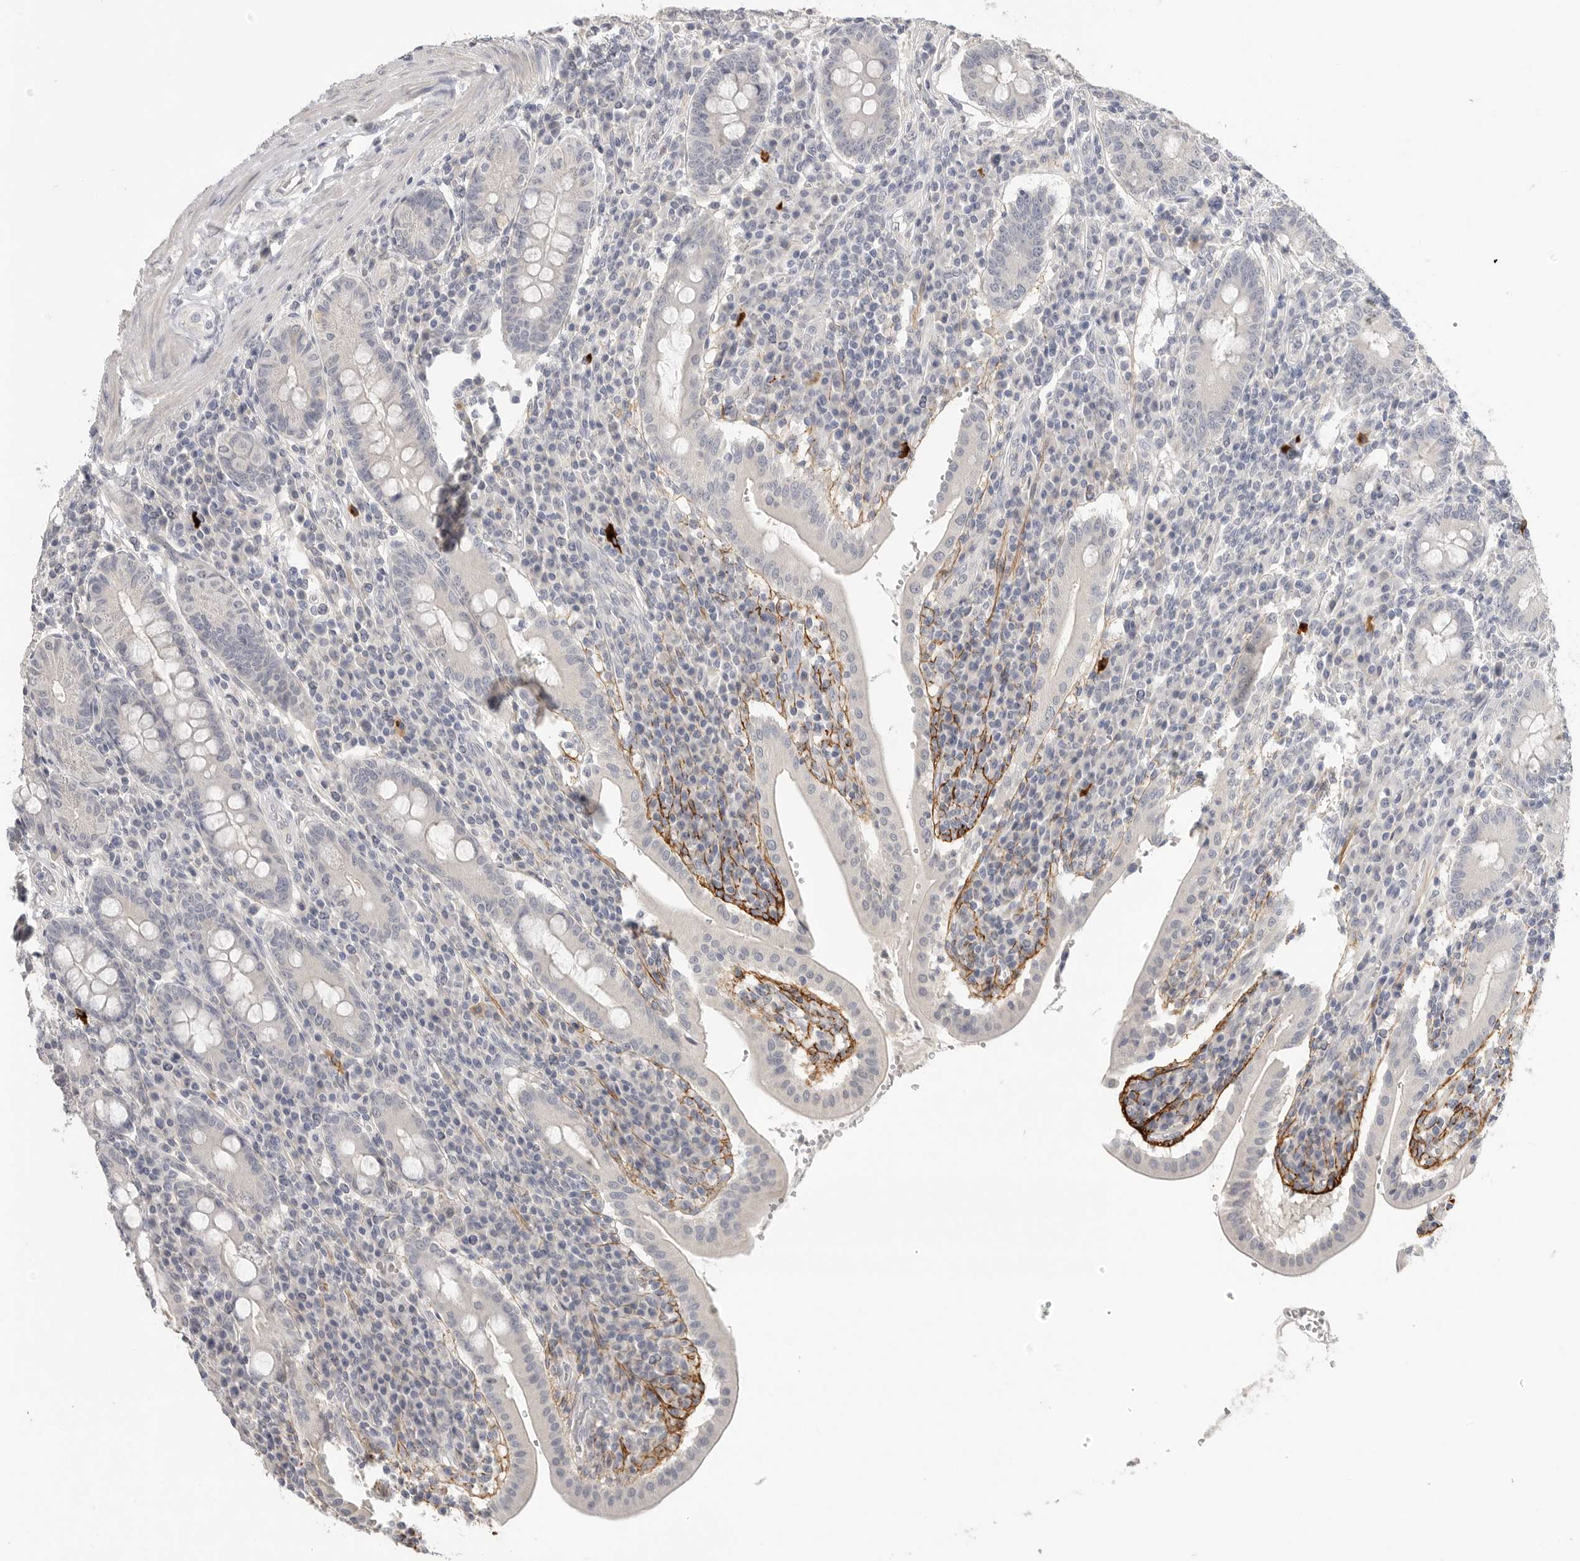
{"staining": {"intensity": "negative", "quantity": "none", "location": "none"}, "tissue": "duodenum", "cell_type": "Glandular cells", "image_type": "normal", "snomed": [{"axis": "morphology", "description": "Normal tissue, NOS"}, {"axis": "morphology", "description": "Adenocarcinoma, NOS"}, {"axis": "topography", "description": "Pancreas"}, {"axis": "topography", "description": "Duodenum"}], "caption": "The micrograph exhibits no staining of glandular cells in unremarkable duodenum.", "gene": "FBN2", "patient": {"sex": "male", "age": 50}}